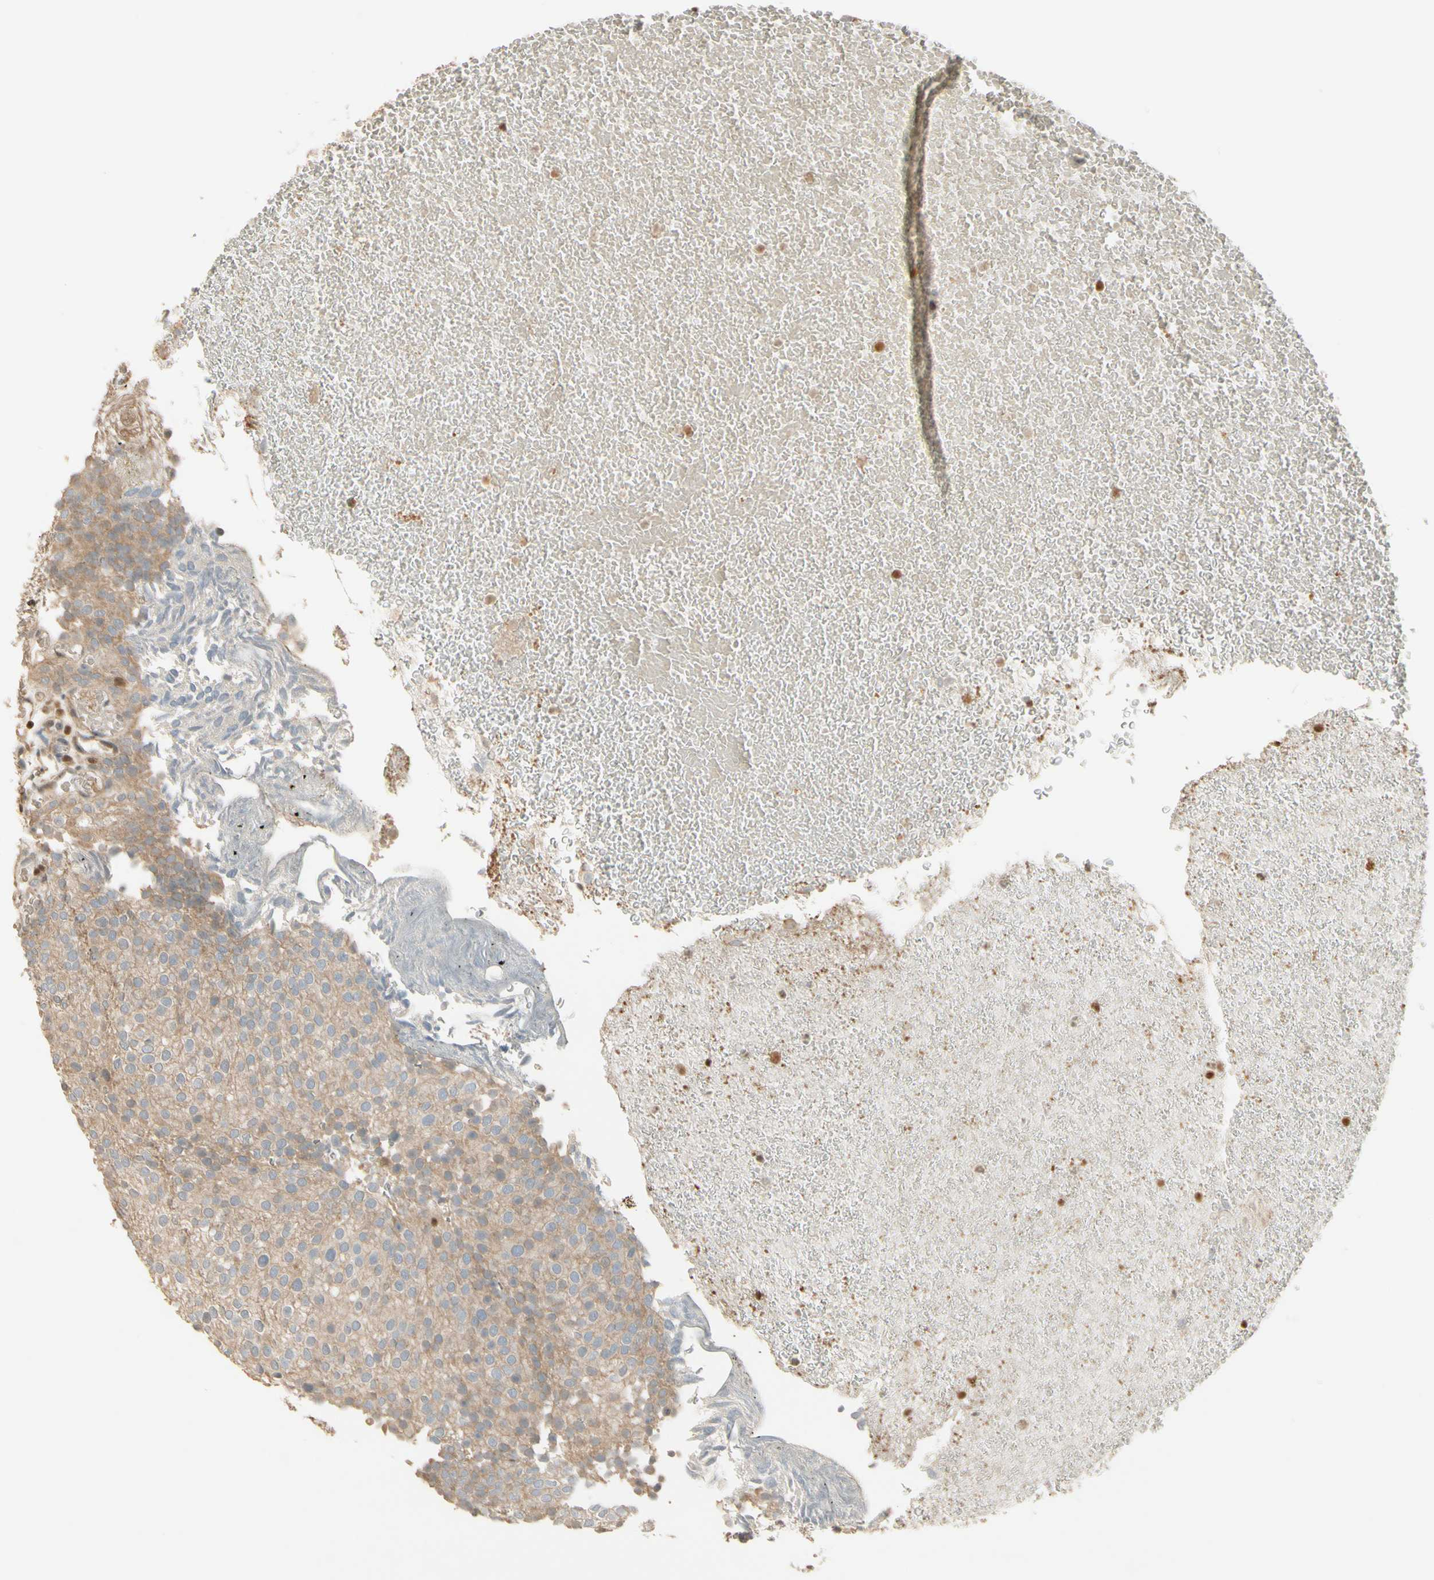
{"staining": {"intensity": "weak", "quantity": ">75%", "location": "cytoplasmic/membranous"}, "tissue": "urothelial cancer", "cell_type": "Tumor cells", "image_type": "cancer", "snomed": [{"axis": "morphology", "description": "Urothelial carcinoma, Low grade"}, {"axis": "topography", "description": "Urinary bladder"}], "caption": "Protein analysis of urothelial cancer tissue demonstrates weak cytoplasmic/membranous staining in about >75% of tumor cells. Immunohistochemistry stains the protein of interest in brown and the nuclei are stained blue.", "gene": "NFYA", "patient": {"sex": "male", "age": 78}}